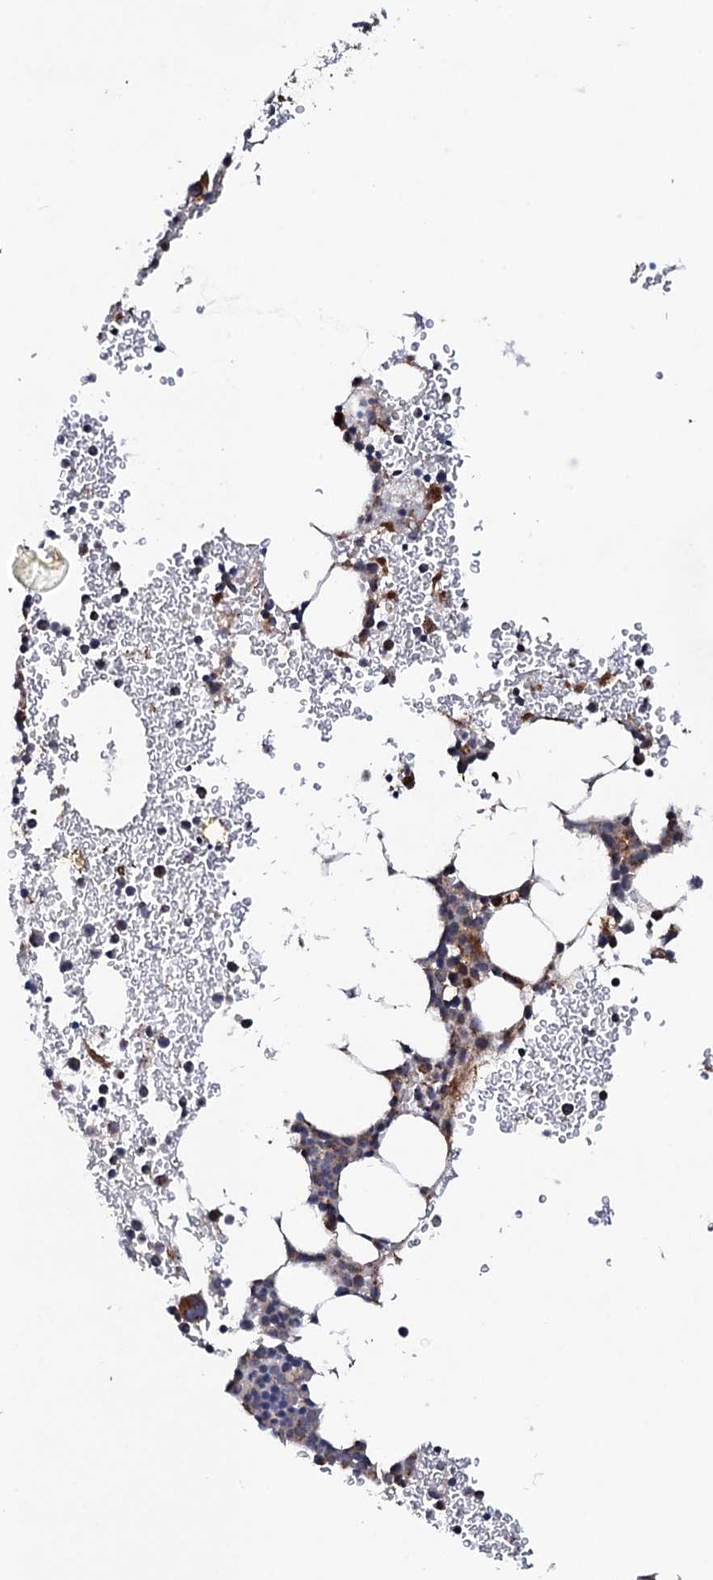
{"staining": {"intensity": "strong", "quantity": "<25%", "location": "cytoplasmic/membranous"}, "tissue": "bone marrow", "cell_type": "Hematopoietic cells", "image_type": "normal", "snomed": [{"axis": "morphology", "description": "Normal tissue, NOS"}, {"axis": "topography", "description": "Bone marrow"}], "caption": "Bone marrow stained with DAB (3,3'-diaminobenzidine) immunohistochemistry (IHC) demonstrates medium levels of strong cytoplasmic/membranous staining in about <25% of hematopoietic cells. The protein of interest is shown in brown color, while the nuclei are stained blue.", "gene": "MTIF3", "patient": {"sex": "female", "age": 76}}